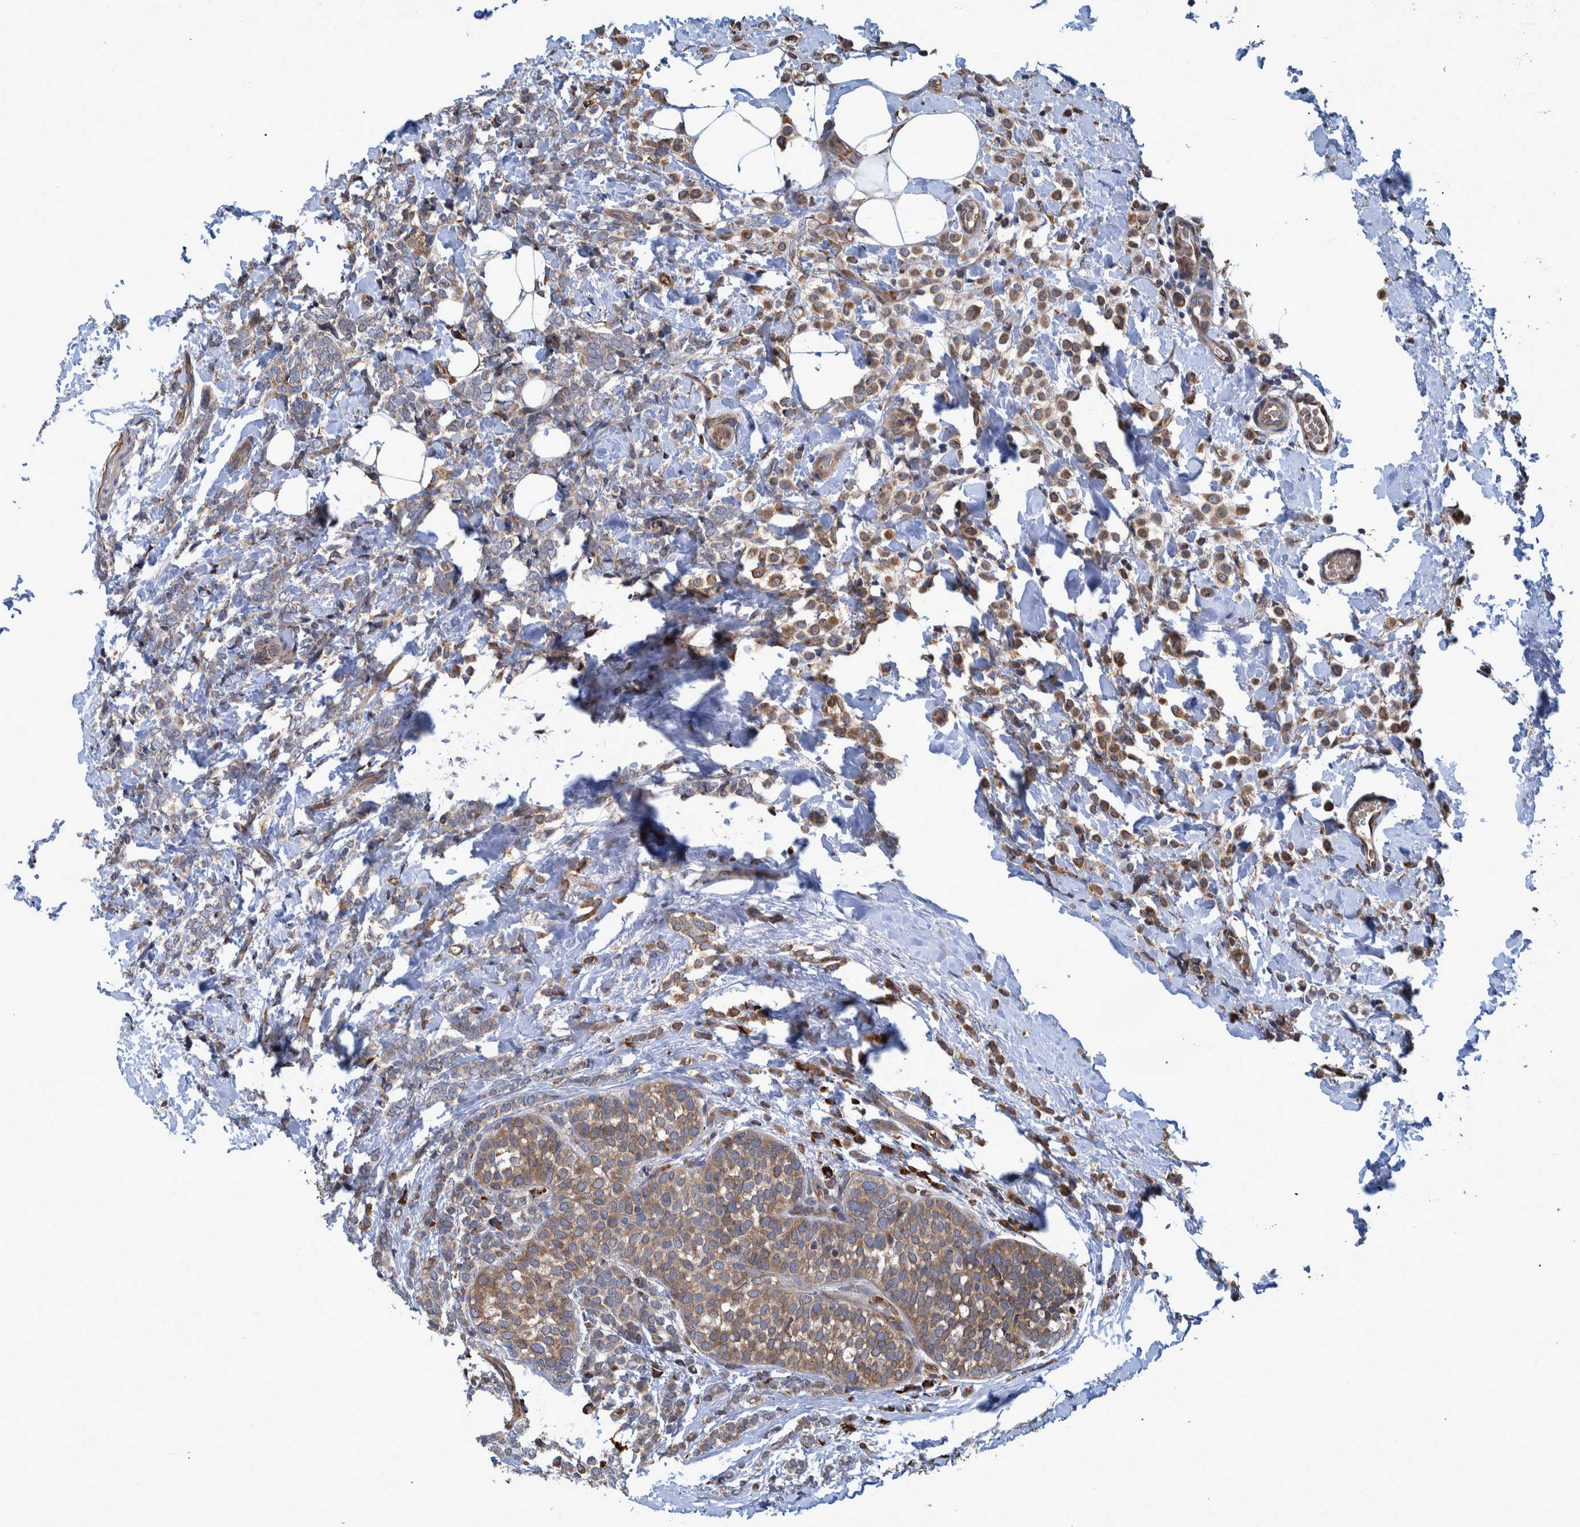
{"staining": {"intensity": "moderate", "quantity": ">75%", "location": "cytoplasmic/membranous"}, "tissue": "breast cancer", "cell_type": "Tumor cells", "image_type": "cancer", "snomed": [{"axis": "morphology", "description": "Lobular carcinoma"}, {"axis": "topography", "description": "Breast"}], "caption": "This micrograph exhibits IHC staining of human breast lobular carcinoma, with medium moderate cytoplasmic/membranous expression in approximately >75% of tumor cells.", "gene": "SPAG5", "patient": {"sex": "female", "age": 50}}